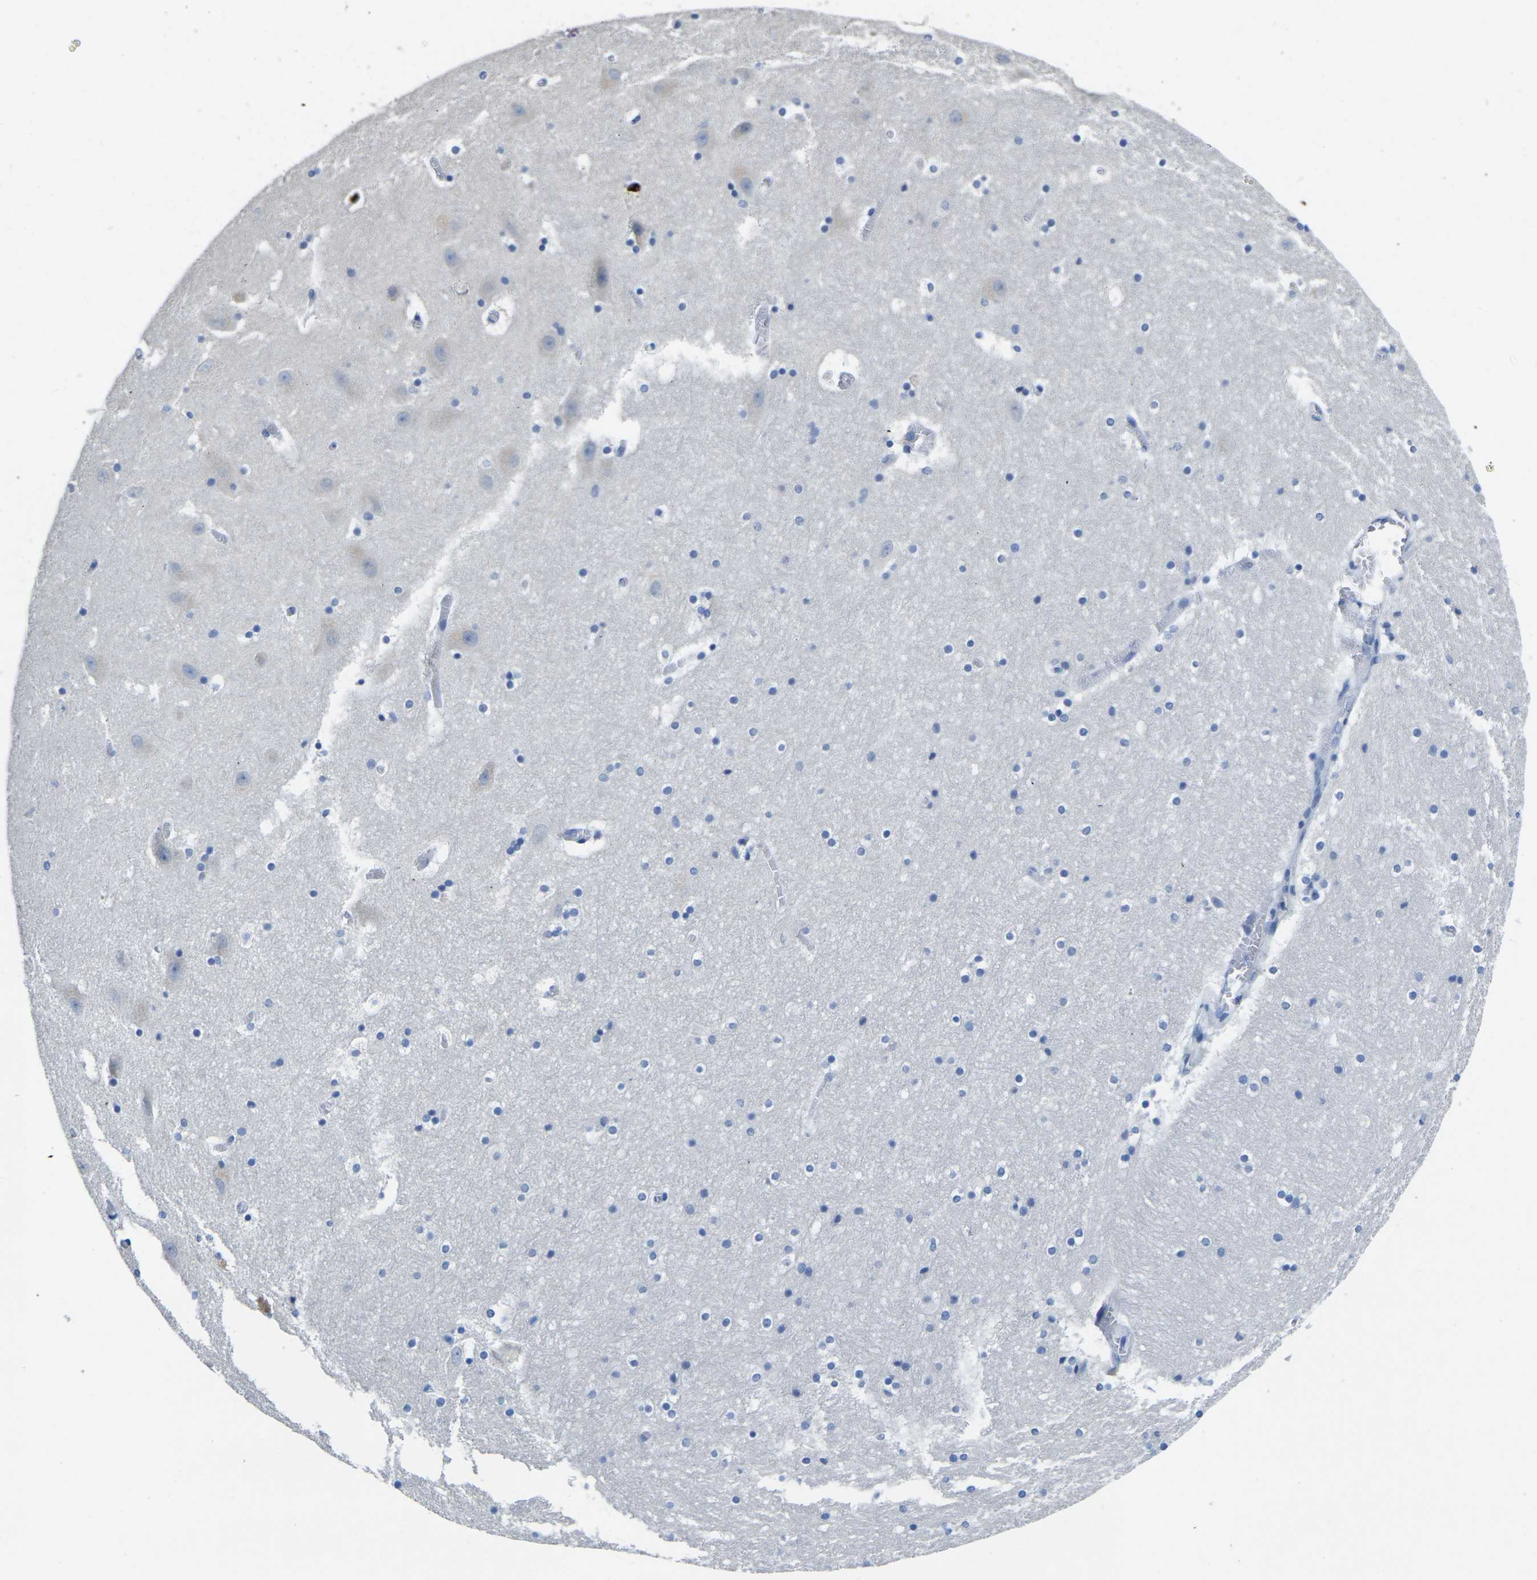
{"staining": {"intensity": "negative", "quantity": "none", "location": "none"}, "tissue": "hippocampus", "cell_type": "Glial cells", "image_type": "normal", "snomed": [{"axis": "morphology", "description": "Normal tissue, NOS"}, {"axis": "topography", "description": "Hippocampus"}], "caption": "Photomicrograph shows no significant protein positivity in glial cells of unremarkable hippocampus.", "gene": "S100A9", "patient": {"sex": "male", "age": 45}}